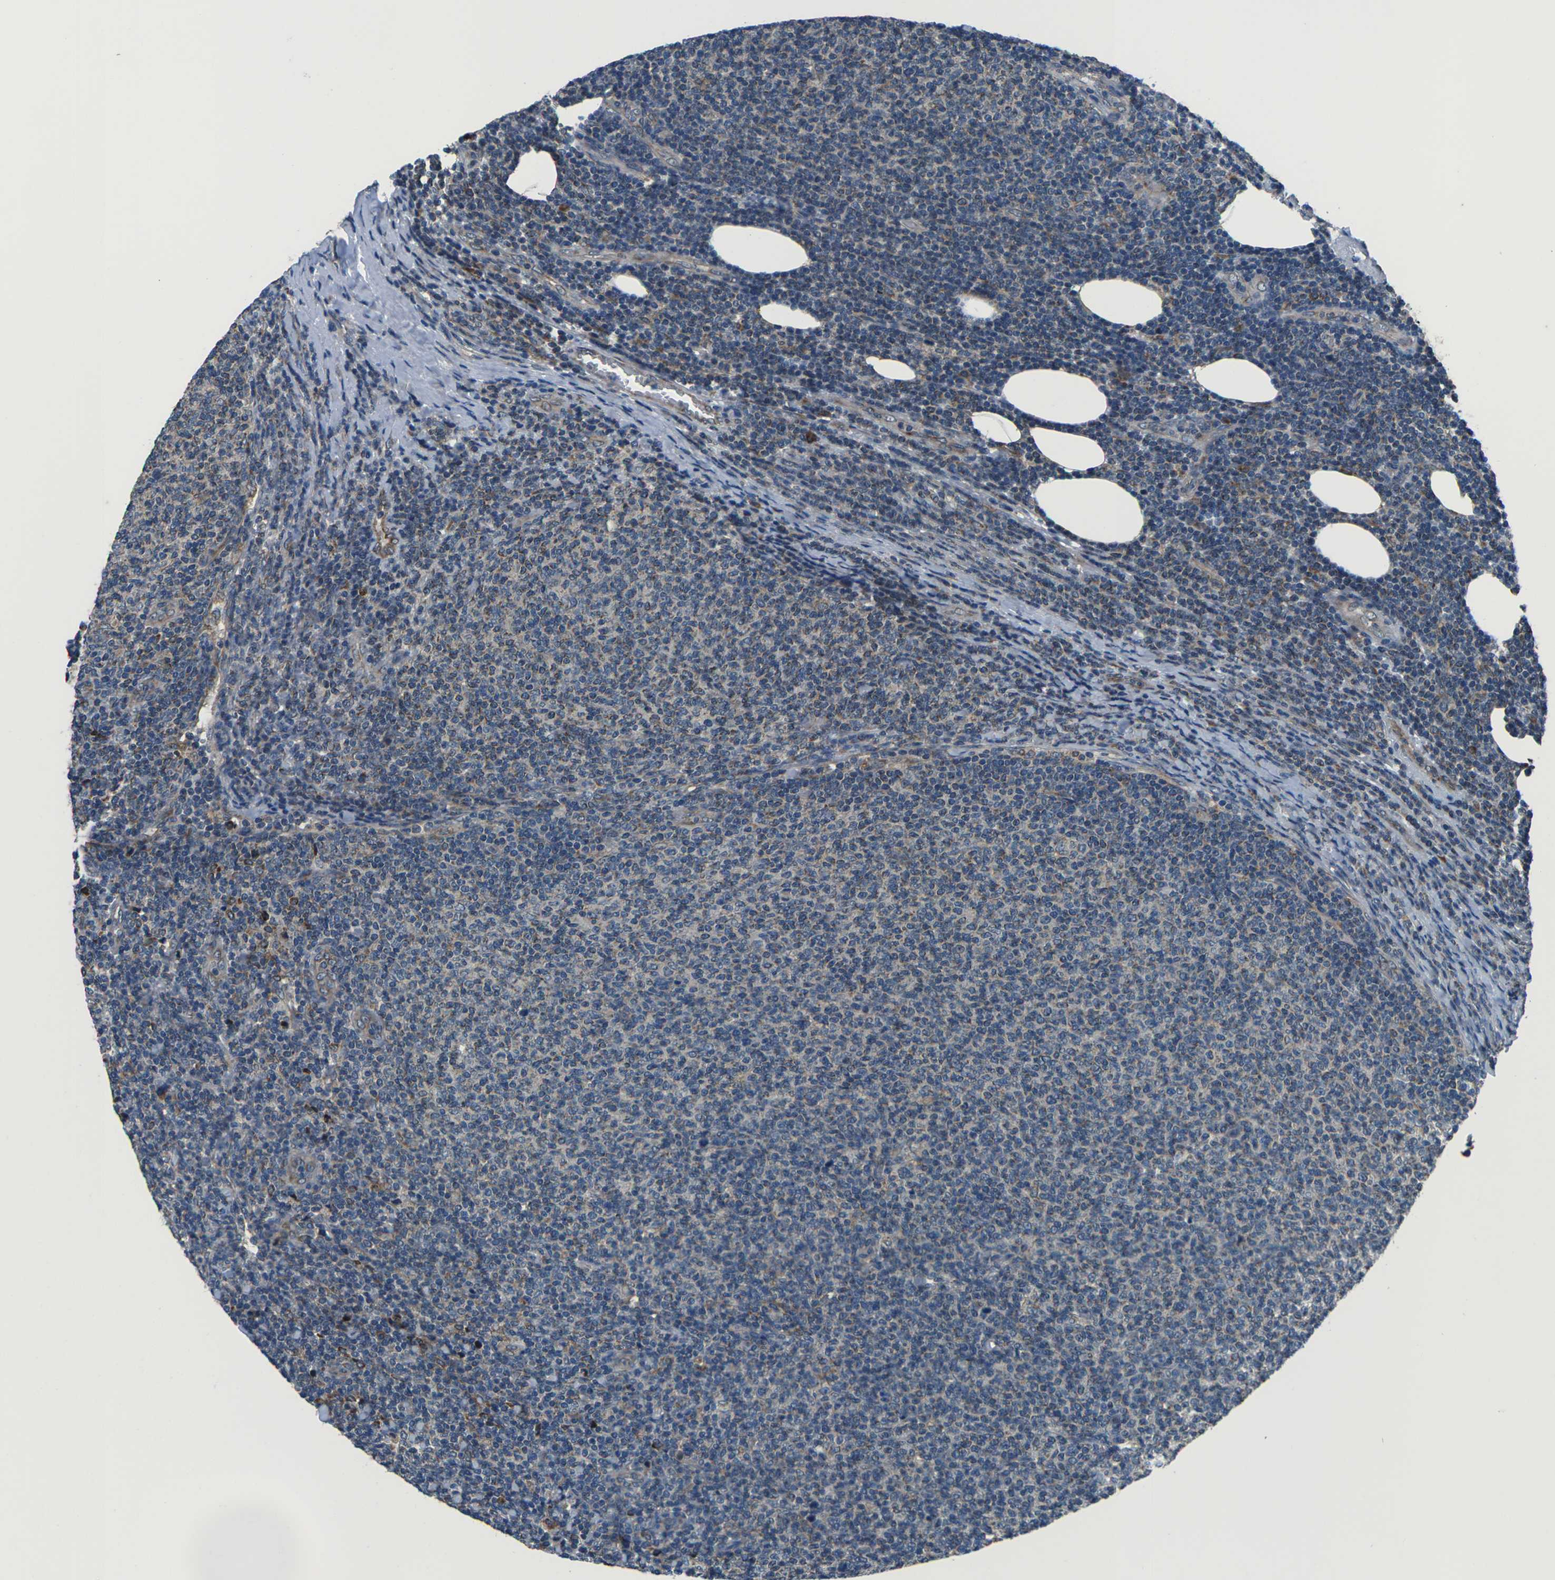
{"staining": {"intensity": "weak", "quantity": ">75%", "location": "cytoplasmic/membranous"}, "tissue": "lymphoma", "cell_type": "Tumor cells", "image_type": "cancer", "snomed": [{"axis": "morphology", "description": "Malignant lymphoma, non-Hodgkin's type, Low grade"}, {"axis": "topography", "description": "Lymph node"}], "caption": "Approximately >75% of tumor cells in lymphoma reveal weak cytoplasmic/membranous protein positivity as visualized by brown immunohistochemical staining.", "gene": "GABRP", "patient": {"sex": "male", "age": 66}}